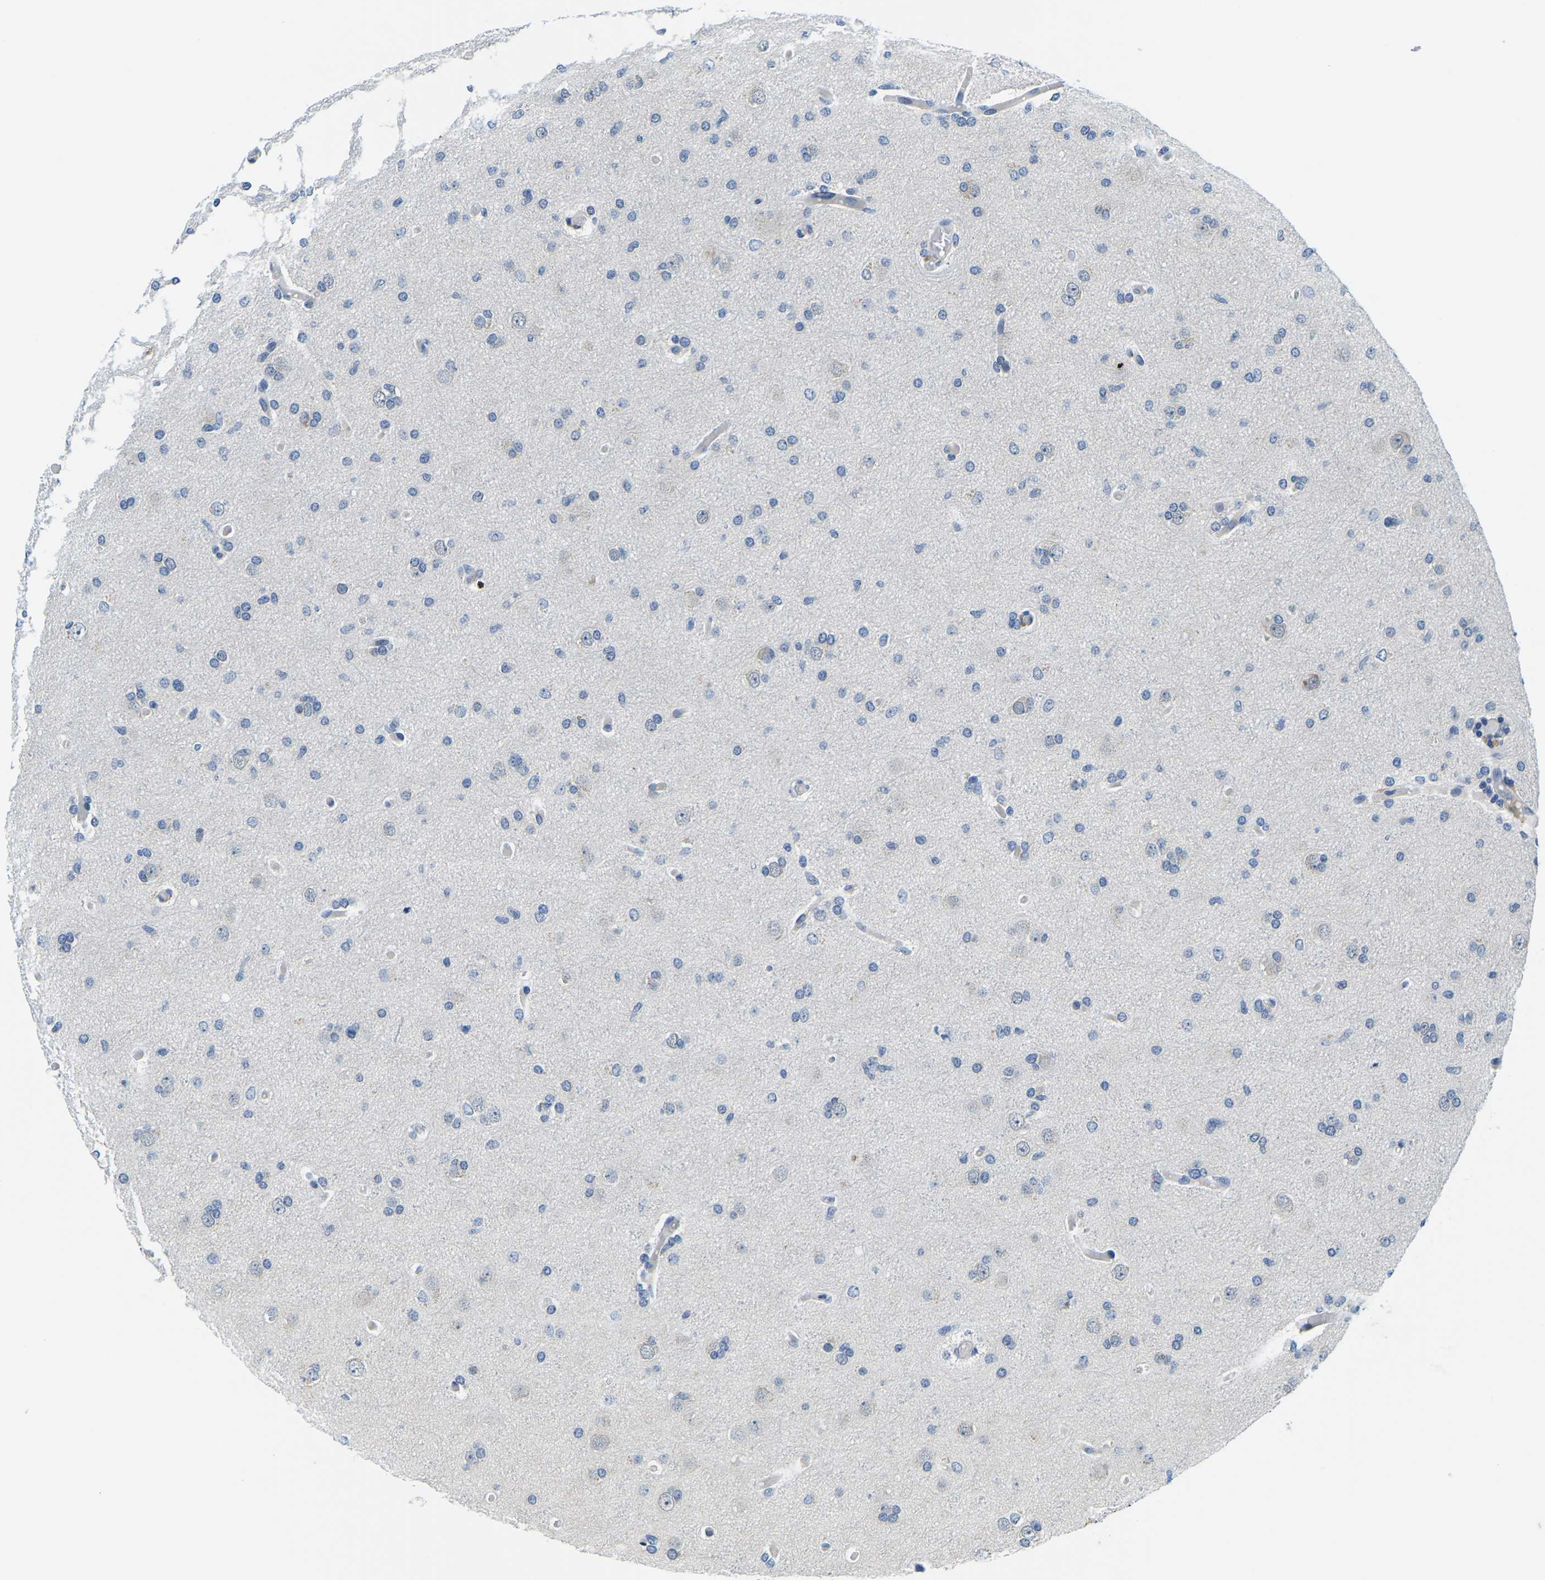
{"staining": {"intensity": "negative", "quantity": "none", "location": "none"}, "tissue": "glioma", "cell_type": "Tumor cells", "image_type": "cancer", "snomed": [{"axis": "morphology", "description": "Glioma, malignant, High grade"}, {"axis": "topography", "description": "Cerebral cortex"}], "caption": "Immunohistochemistry (IHC) micrograph of glioma stained for a protein (brown), which exhibits no positivity in tumor cells. The staining is performed using DAB (3,3'-diaminobenzidine) brown chromogen with nuclei counter-stained in using hematoxylin.", "gene": "LIAS", "patient": {"sex": "female", "age": 36}}